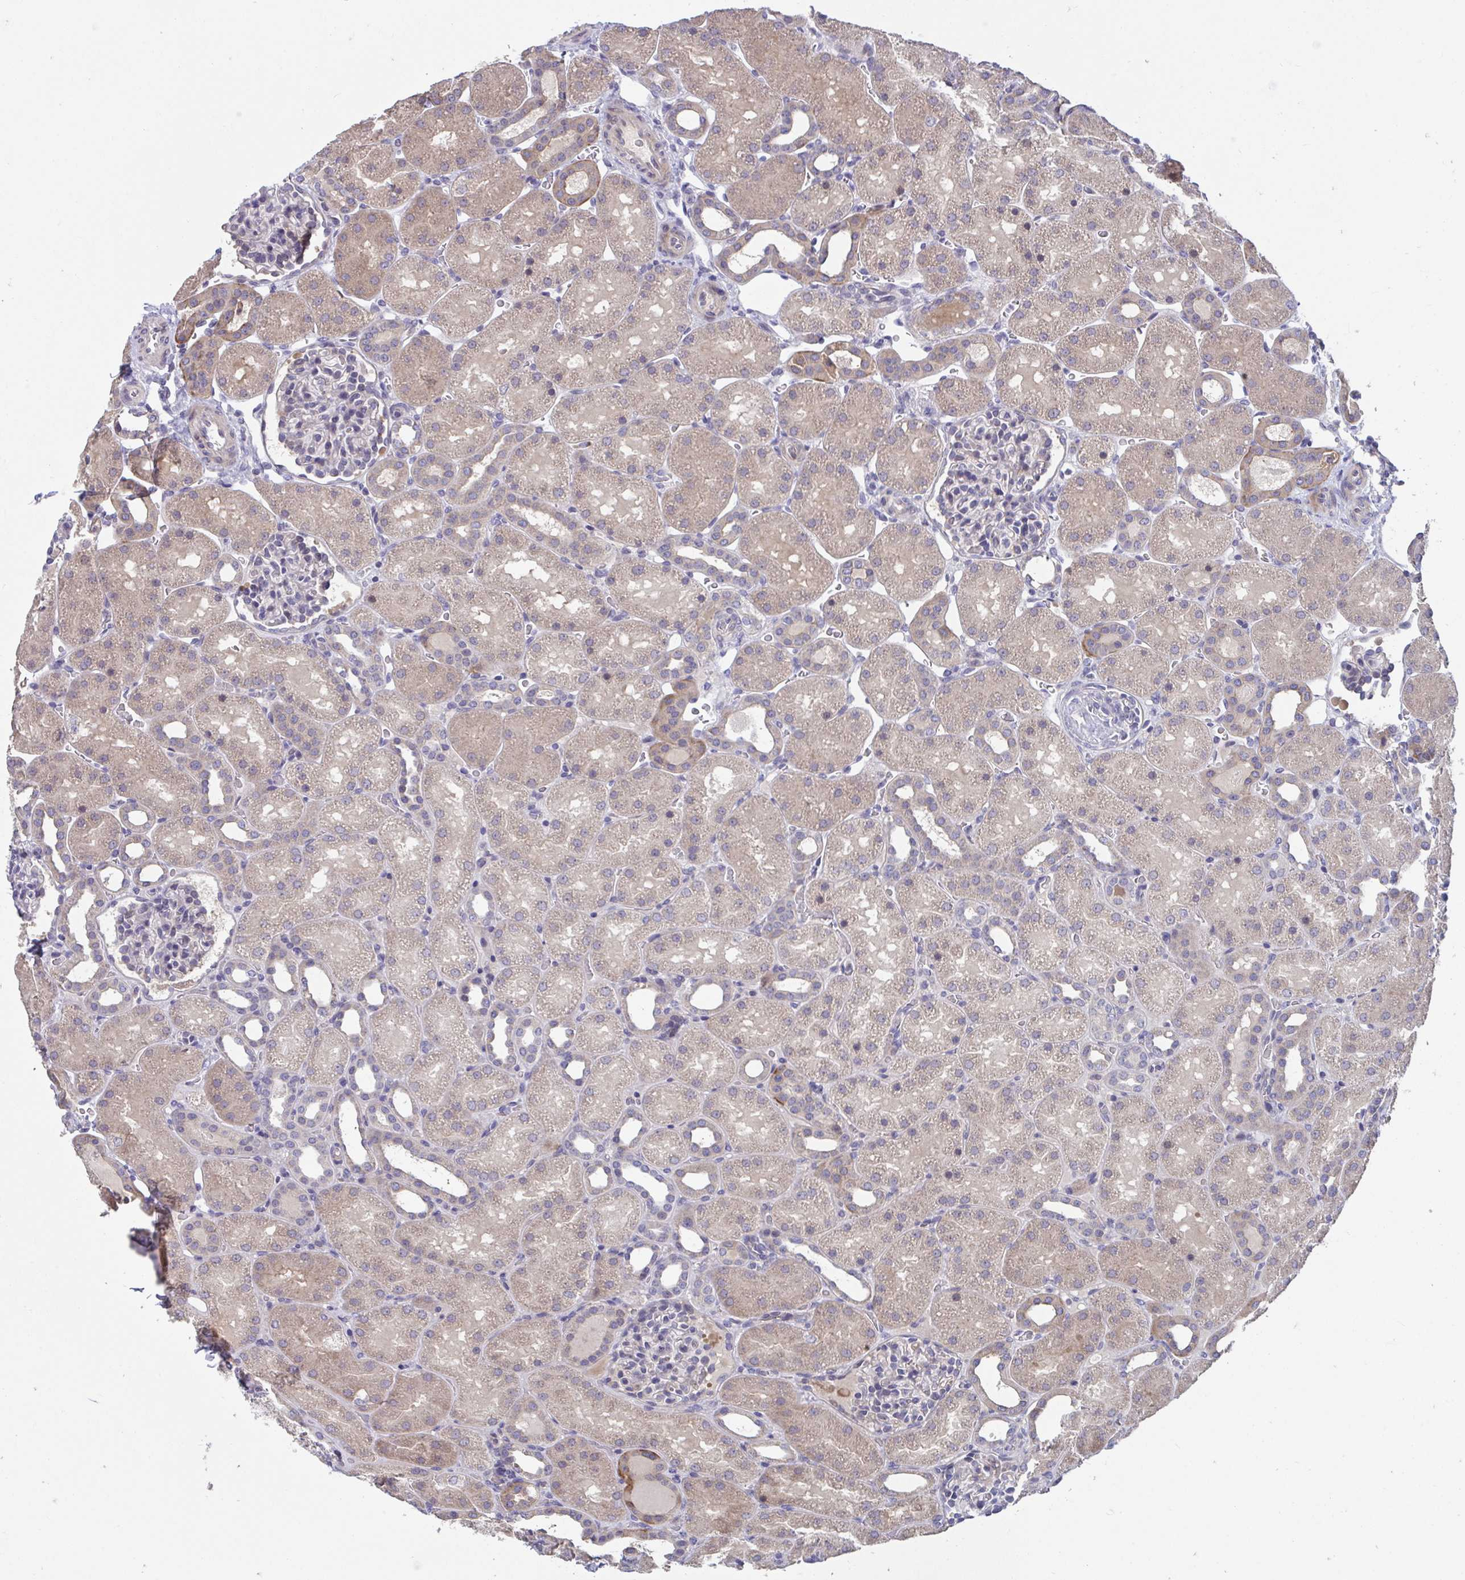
{"staining": {"intensity": "negative", "quantity": "none", "location": "none"}, "tissue": "kidney", "cell_type": "Cells in glomeruli", "image_type": "normal", "snomed": [{"axis": "morphology", "description": "Normal tissue, NOS"}, {"axis": "topography", "description": "Kidney"}], "caption": "Cells in glomeruli show no significant staining in benign kidney. (DAB immunohistochemistry visualized using brightfield microscopy, high magnification).", "gene": "SUSD4", "patient": {"sex": "male", "age": 2}}